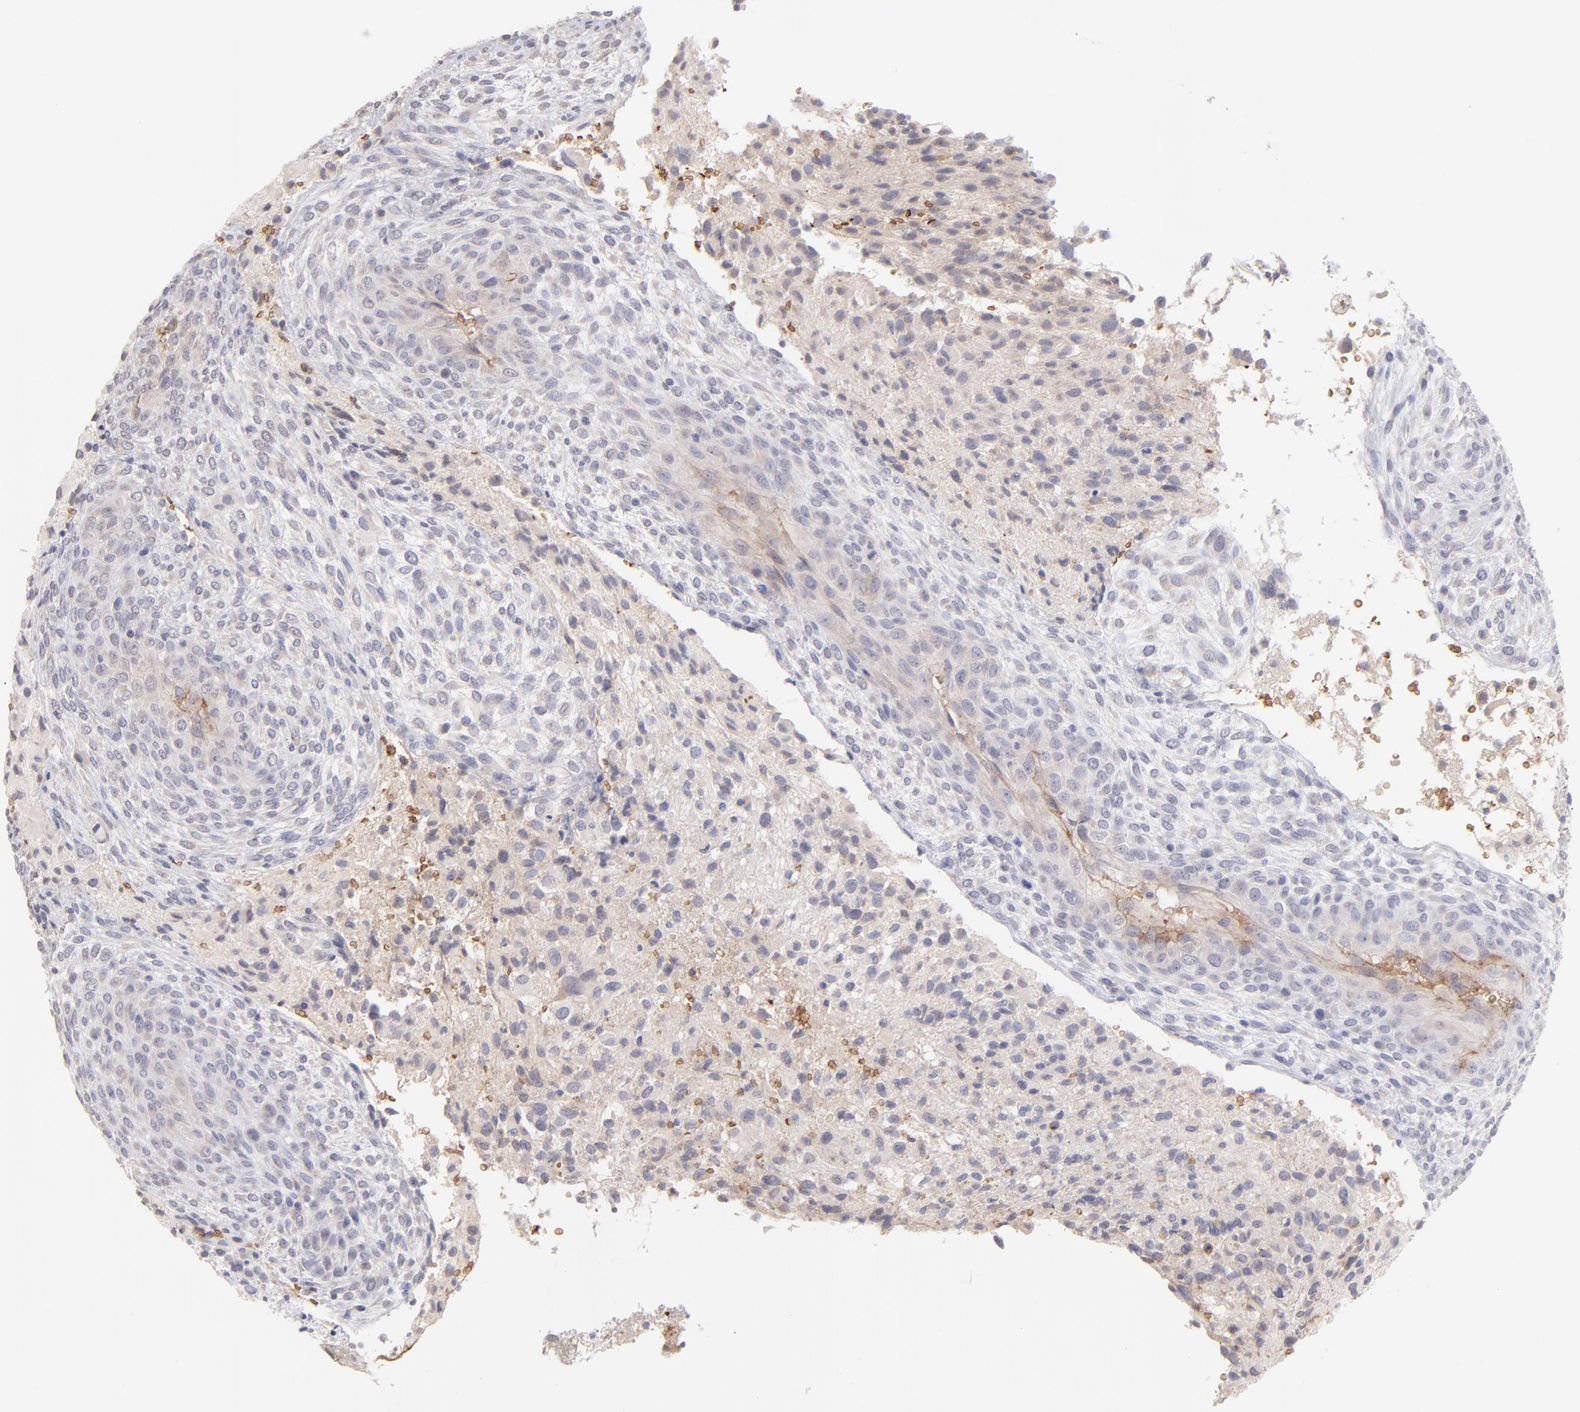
{"staining": {"intensity": "negative", "quantity": "none", "location": "none"}, "tissue": "glioma", "cell_type": "Tumor cells", "image_type": "cancer", "snomed": [{"axis": "morphology", "description": "Glioma, malignant, High grade"}, {"axis": "topography", "description": "Cerebral cortex"}], "caption": "This is a image of immunohistochemistry staining of glioma, which shows no positivity in tumor cells.", "gene": "F13B", "patient": {"sex": "female", "age": 55}}